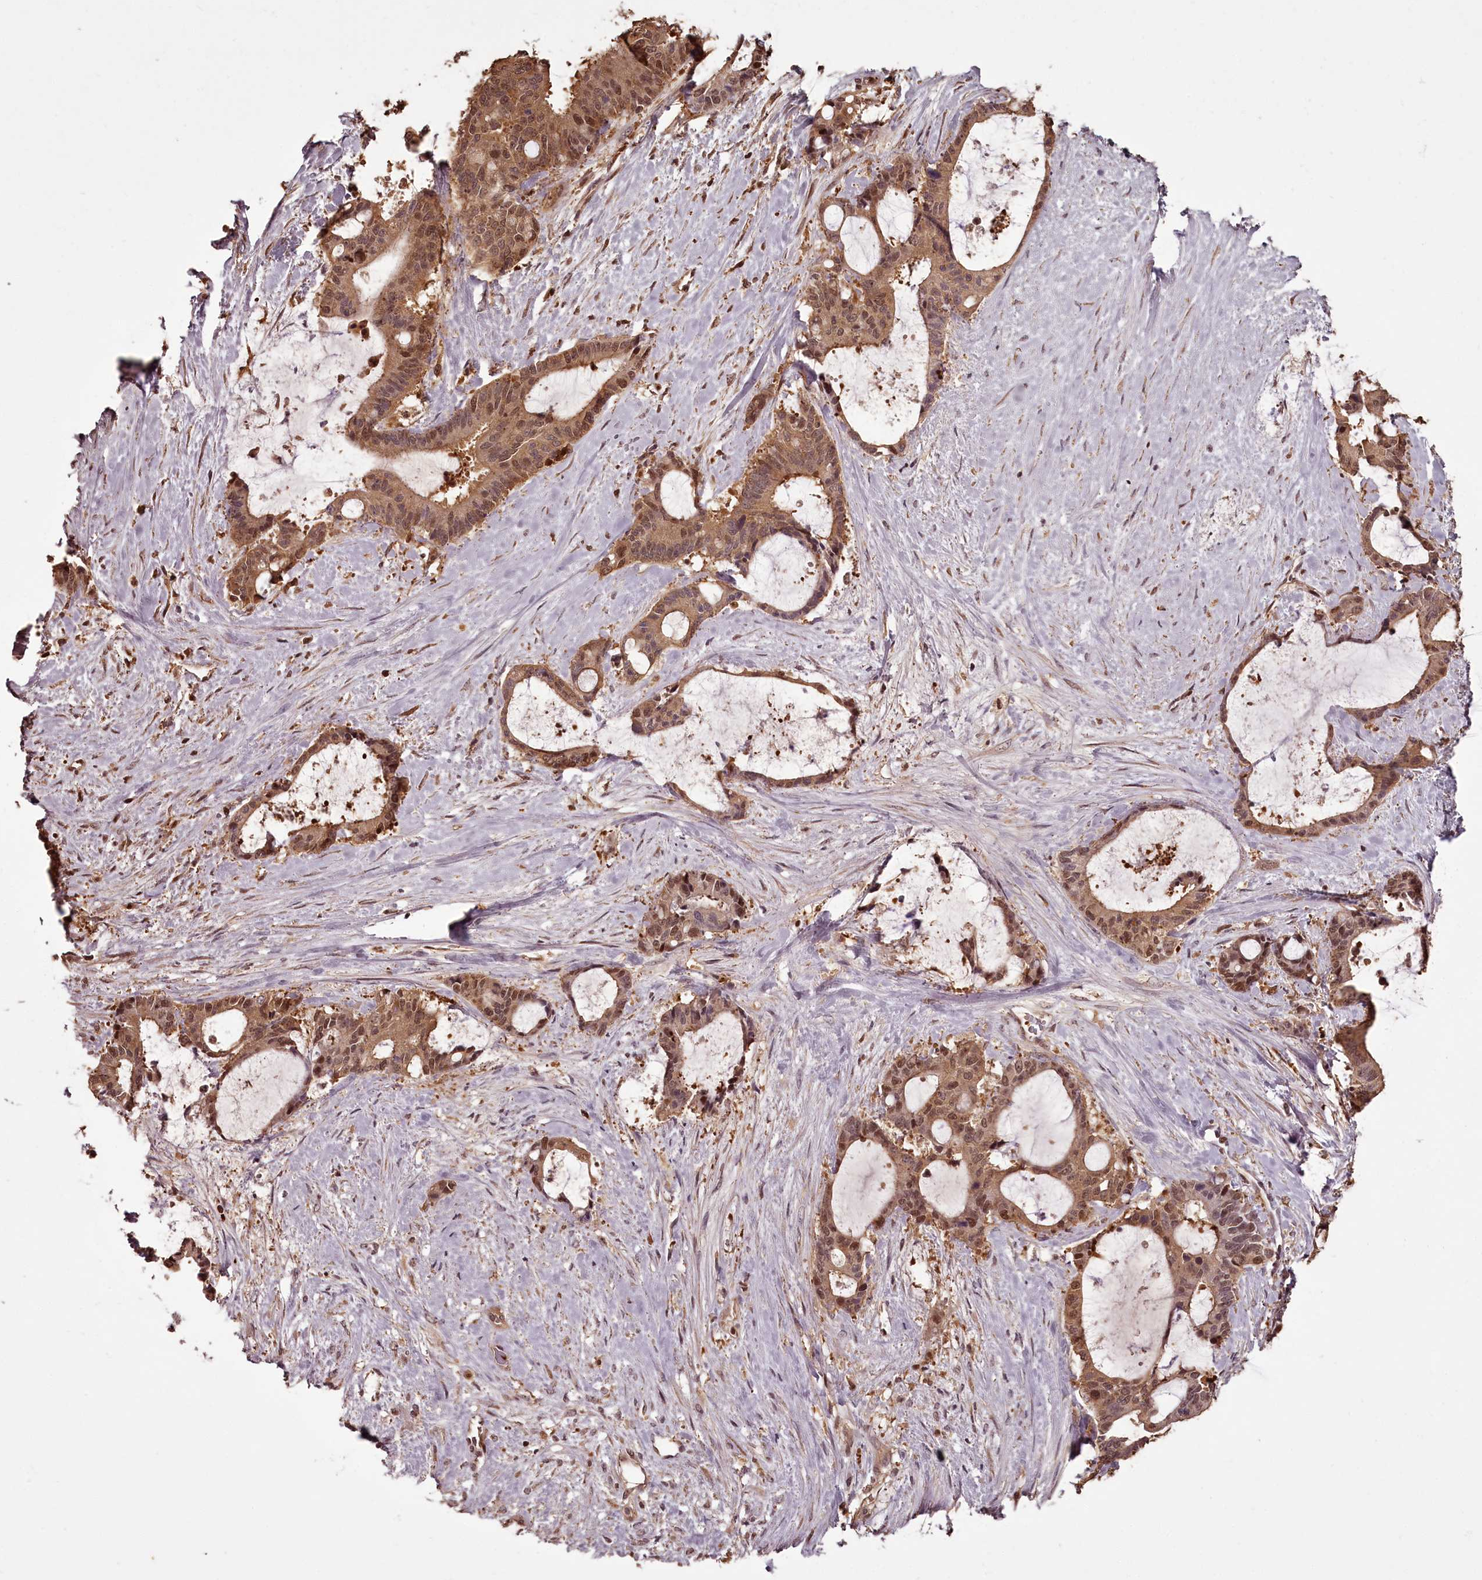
{"staining": {"intensity": "moderate", "quantity": ">75%", "location": "cytoplasmic/membranous,nuclear"}, "tissue": "liver cancer", "cell_type": "Tumor cells", "image_type": "cancer", "snomed": [{"axis": "morphology", "description": "Normal tissue, NOS"}, {"axis": "morphology", "description": "Cholangiocarcinoma"}, {"axis": "topography", "description": "Liver"}, {"axis": "topography", "description": "Peripheral nerve tissue"}], "caption": "Immunohistochemical staining of liver cancer (cholangiocarcinoma) demonstrates moderate cytoplasmic/membranous and nuclear protein staining in about >75% of tumor cells. Immunohistochemistry (ihc) stains the protein in brown and the nuclei are stained blue.", "gene": "NPRL2", "patient": {"sex": "female", "age": 73}}